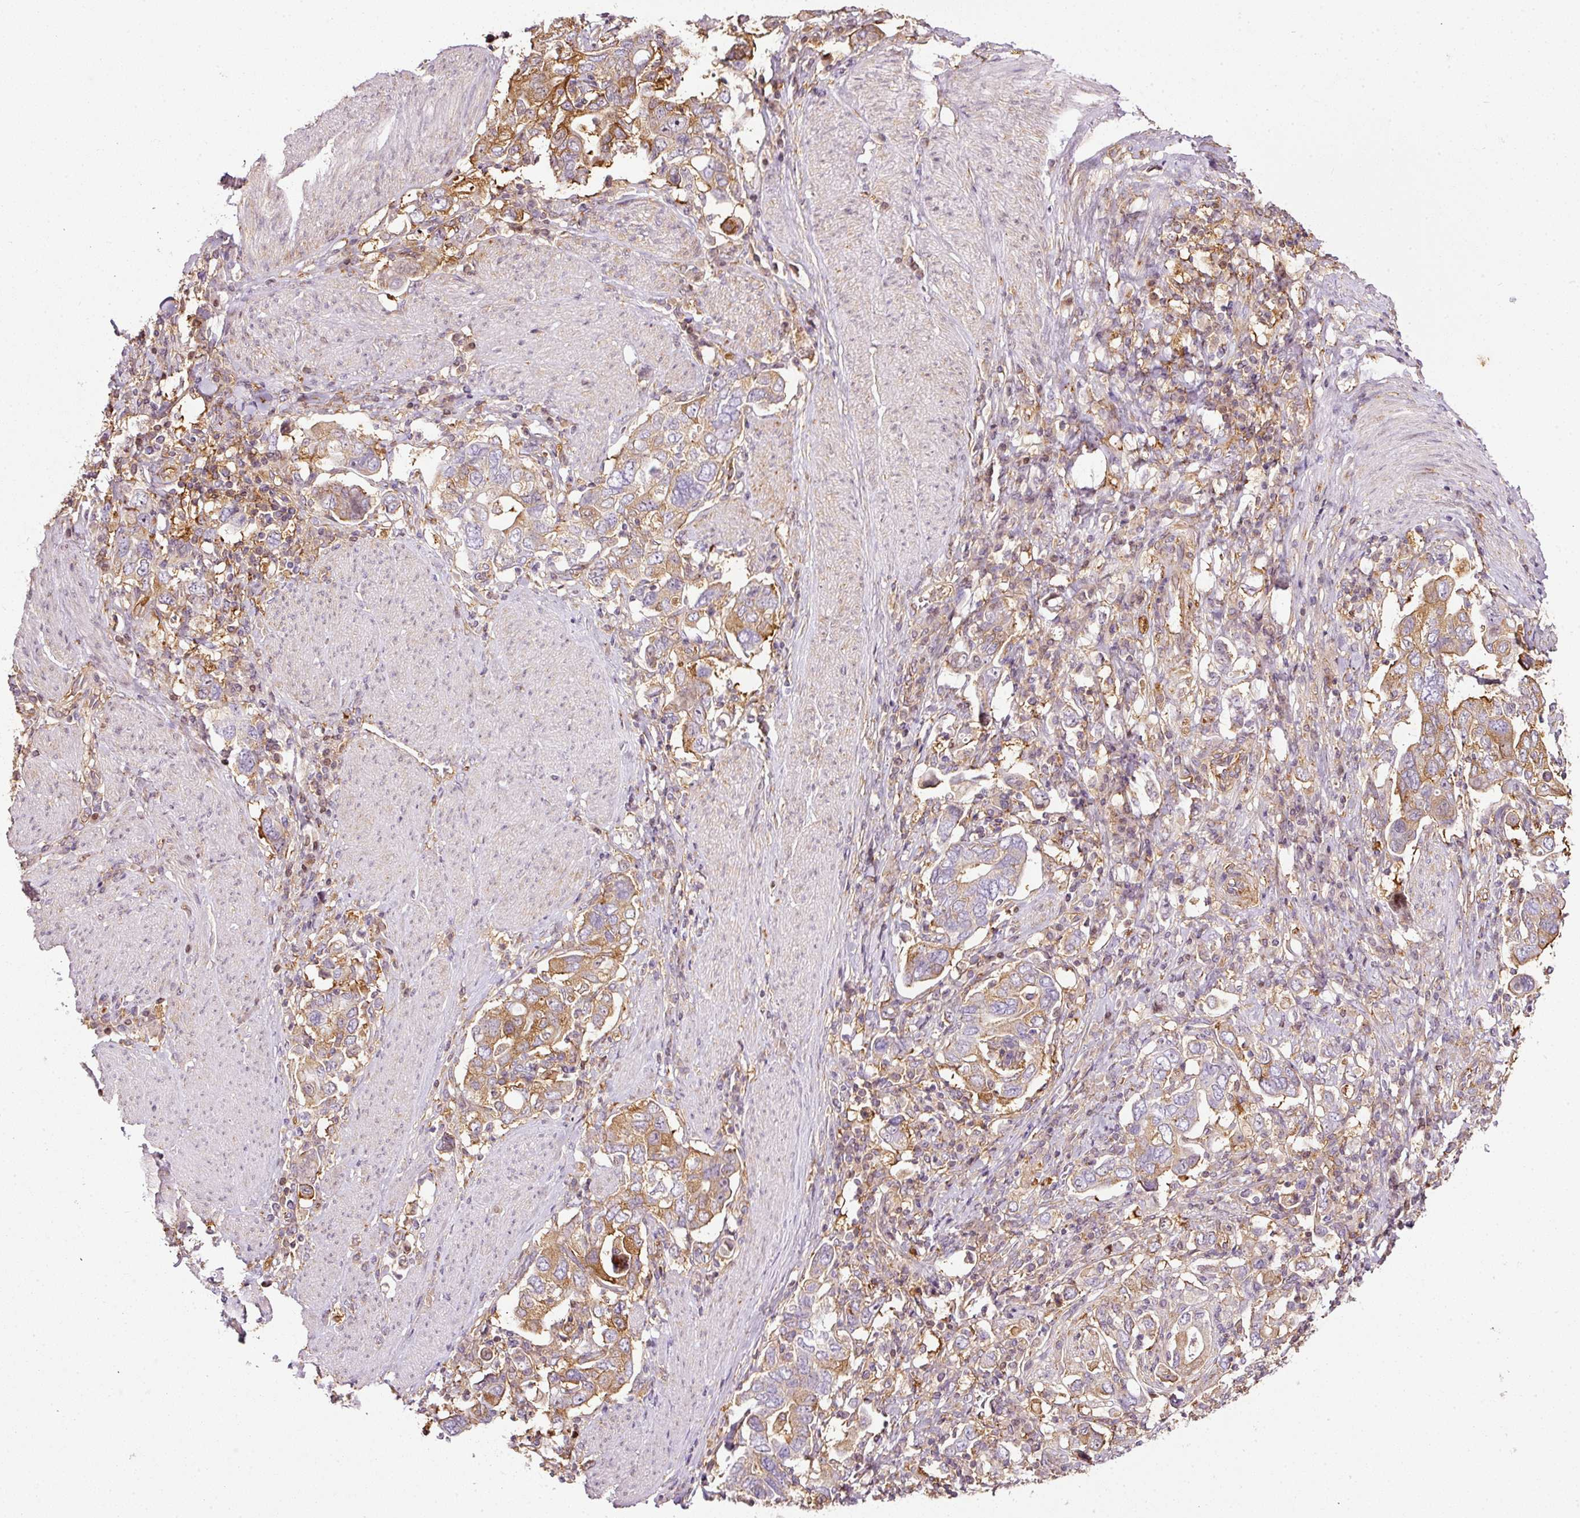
{"staining": {"intensity": "moderate", "quantity": ">75%", "location": "cytoplasmic/membranous"}, "tissue": "stomach cancer", "cell_type": "Tumor cells", "image_type": "cancer", "snomed": [{"axis": "morphology", "description": "Adenocarcinoma, NOS"}, {"axis": "topography", "description": "Stomach, upper"}, {"axis": "topography", "description": "Stomach"}], "caption": "Immunohistochemistry image of human stomach cancer (adenocarcinoma) stained for a protein (brown), which displays medium levels of moderate cytoplasmic/membranous positivity in about >75% of tumor cells.", "gene": "SCNM1", "patient": {"sex": "male", "age": 62}}